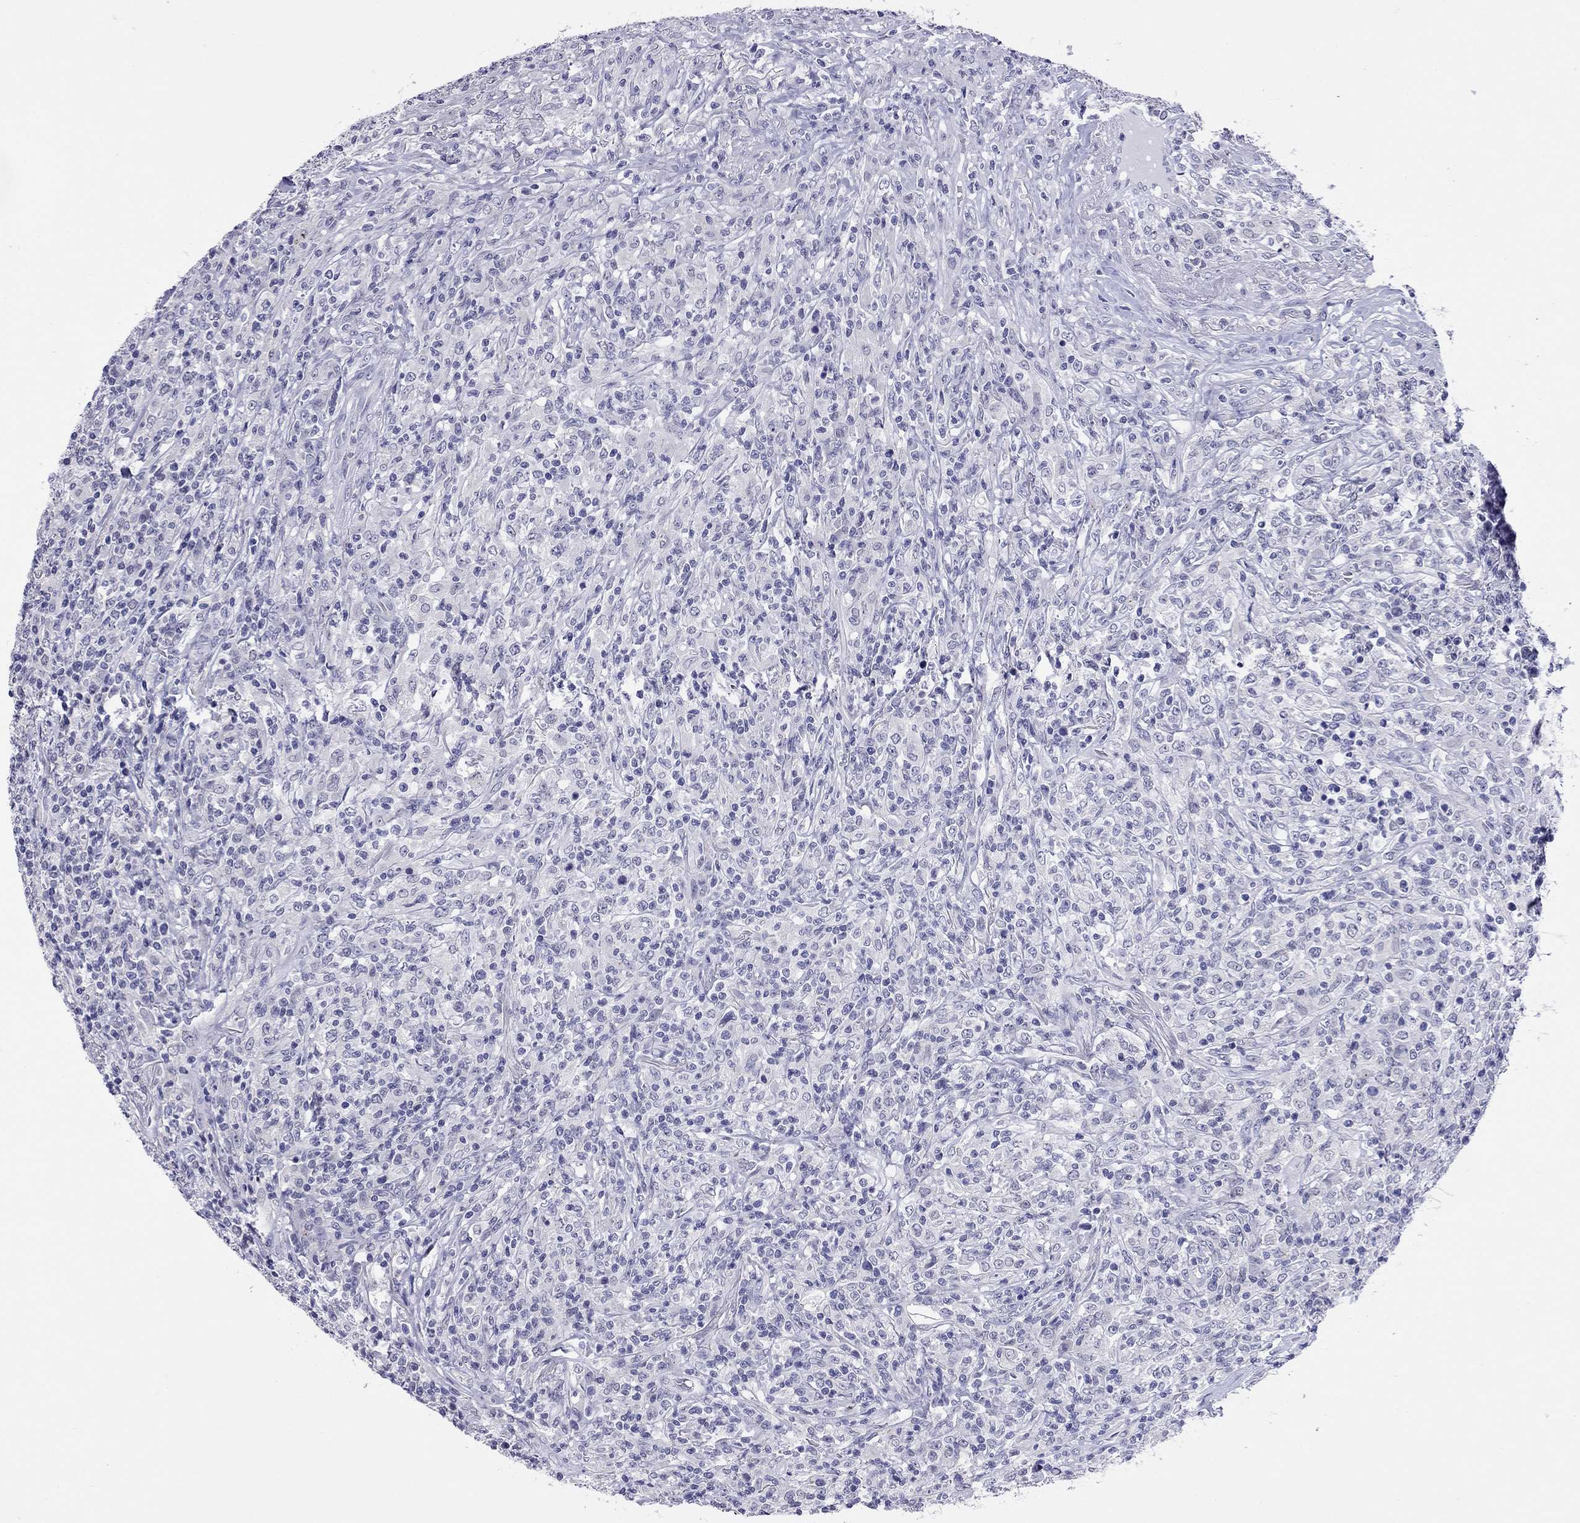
{"staining": {"intensity": "negative", "quantity": "none", "location": "none"}, "tissue": "lymphoma", "cell_type": "Tumor cells", "image_type": "cancer", "snomed": [{"axis": "morphology", "description": "Malignant lymphoma, non-Hodgkin's type, High grade"}, {"axis": "topography", "description": "Lung"}], "caption": "Immunohistochemistry (IHC) histopathology image of lymphoma stained for a protein (brown), which exhibits no staining in tumor cells.", "gene": "ARMC12", "patient": {"sex": "male", "age": 79}}